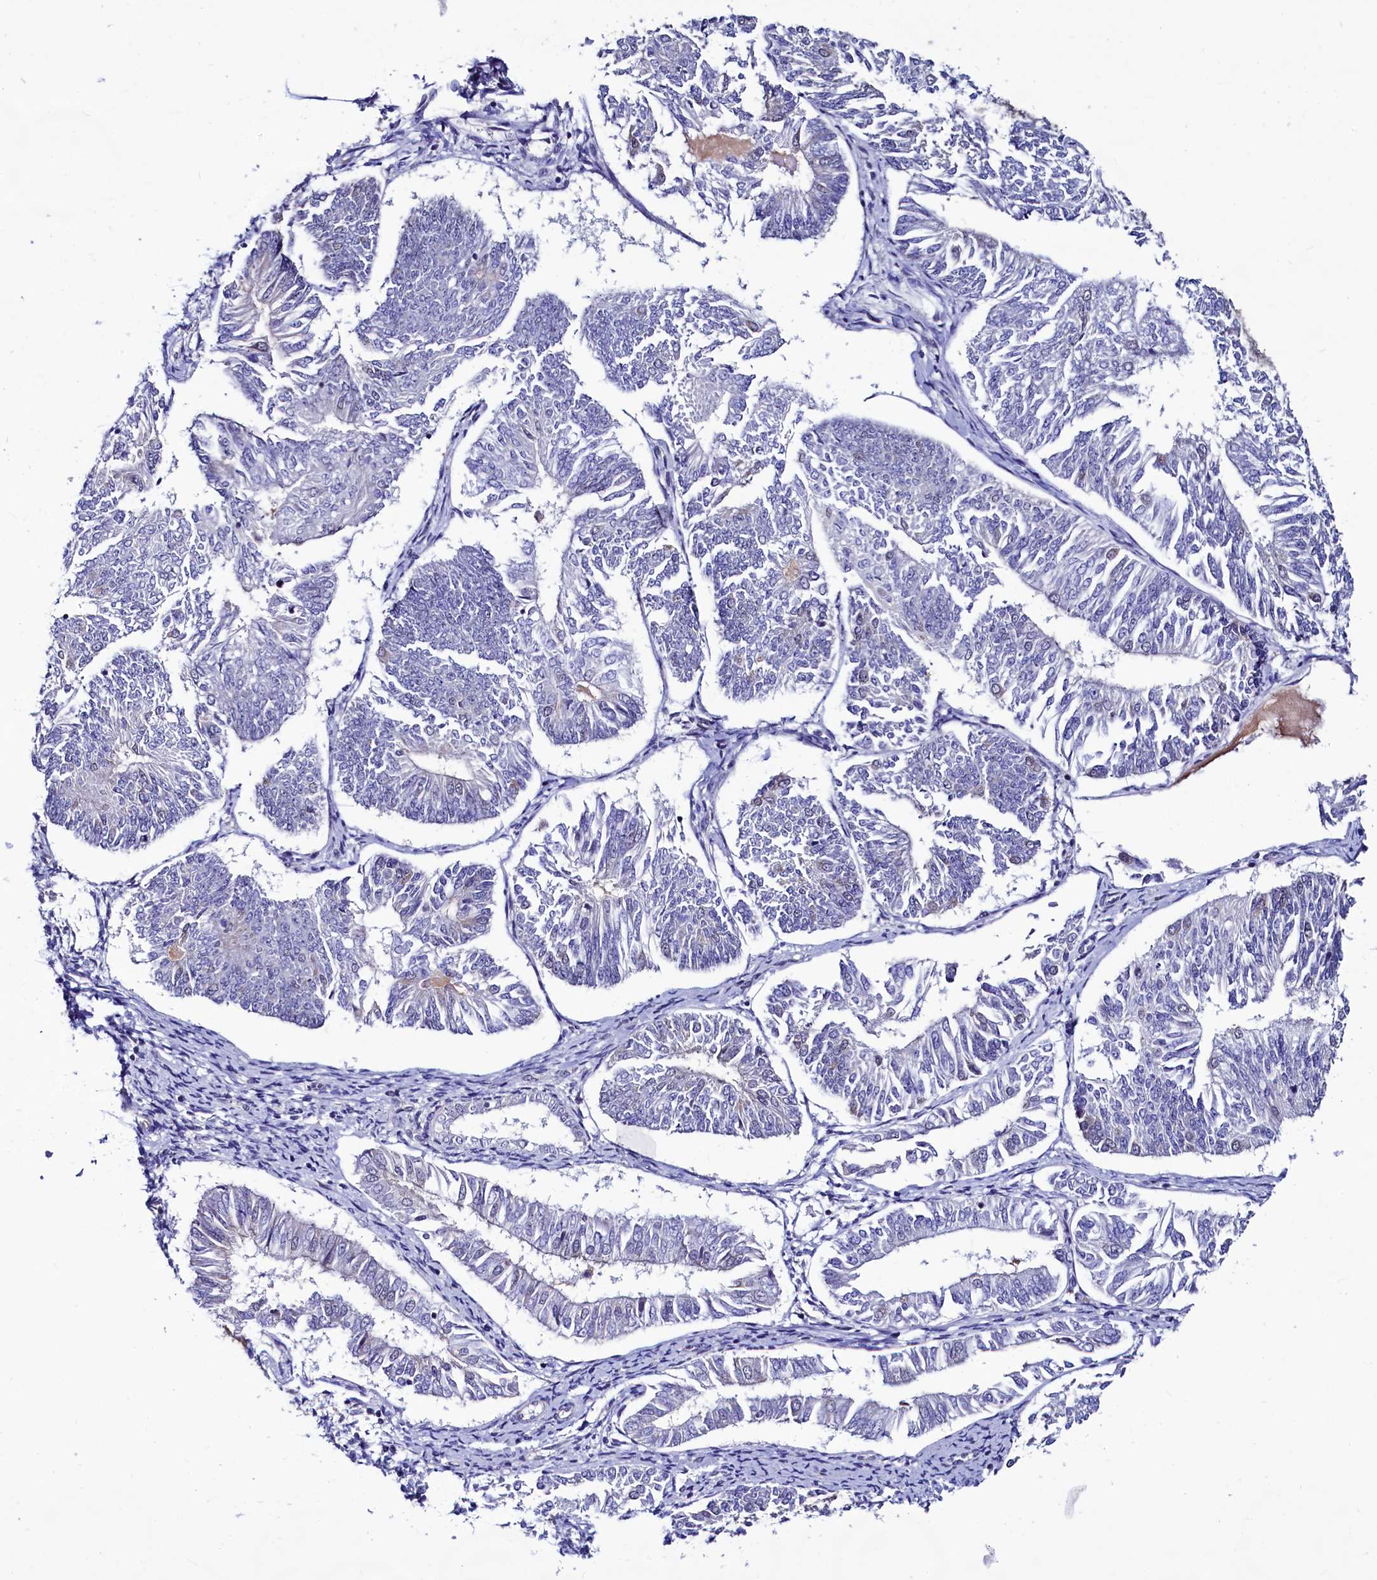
{"staining": {"intensity": "negative", "quantity": "none", "location": "none"}, "tissue": "endometrial cancer", "cell_type": "Tumor cells", "image_type": "cancer", "snomed": [{"axis": "morphology", "description": "Adenocarcinoma, NOS"}, {"axis": "topography", "description": "Endometrium"}], "caption": "DAB immunohistochemical staining of human endometrial cancer shows no significant staining in tumor cells.", "gene": "SEC24C", "patient": {"sex": "female", "age": 58}}